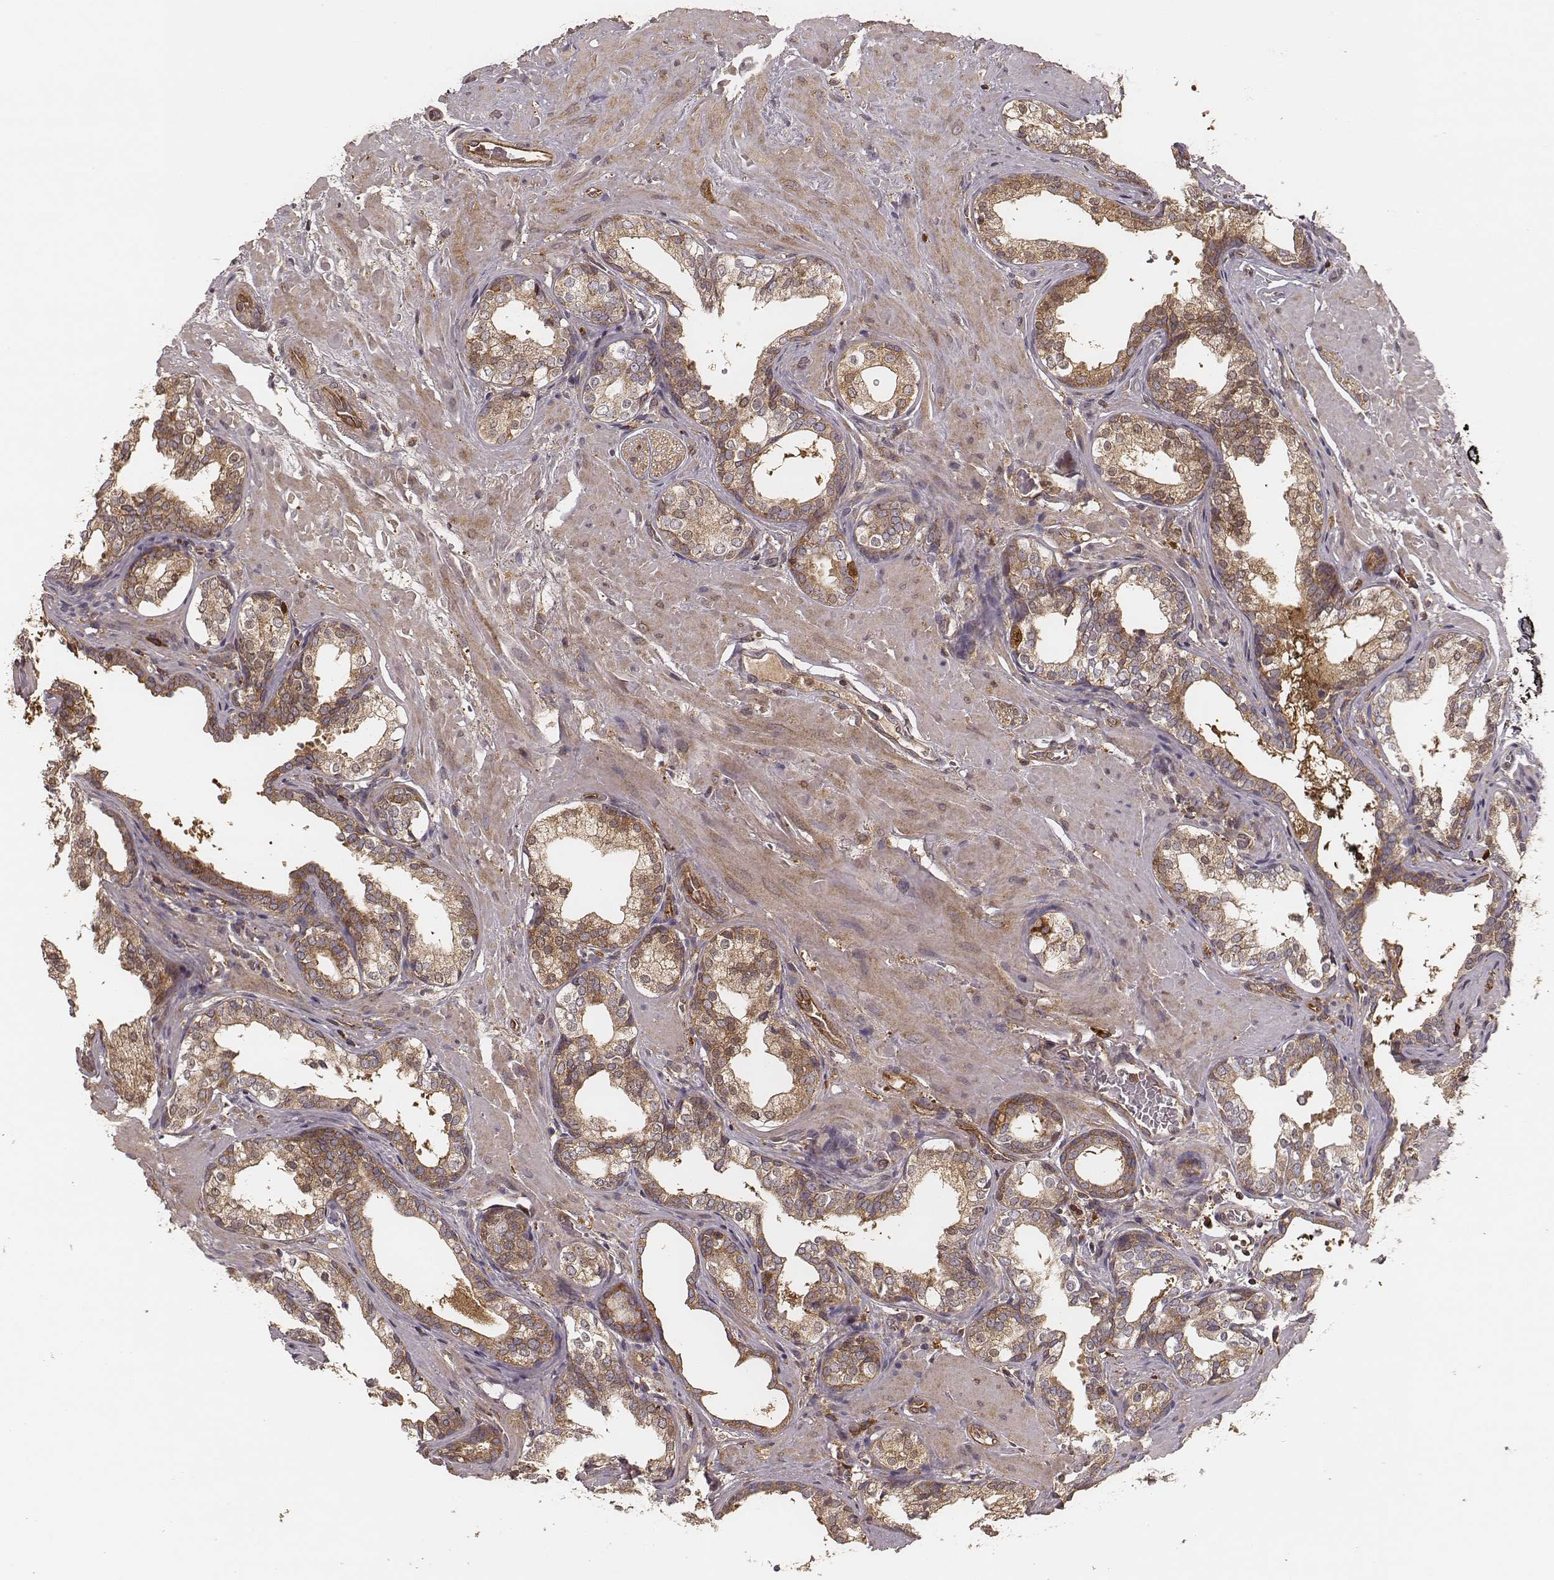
{"staining": {"intensity": "moderate", "quantity": ">75%", "location": "cytoplasmic/membranous"}, "tissue": "prostate cancer", "cell_type": "Tumor cells", "image_type": "cancer", "snomed": [{"axis": "morphology", "description": "Adenocarcinoma, NOS"}, {"axis": "topography", "description": "Prostate"}], "caption": "Human adenocarcinoma (prostate) stained for a protein (brown) reveals moderate cytoplasmic/membranous positive expression in about >75% of tumor cells.", "gene": "CARS1", "patient": {"sex": "male", "age": 66}}